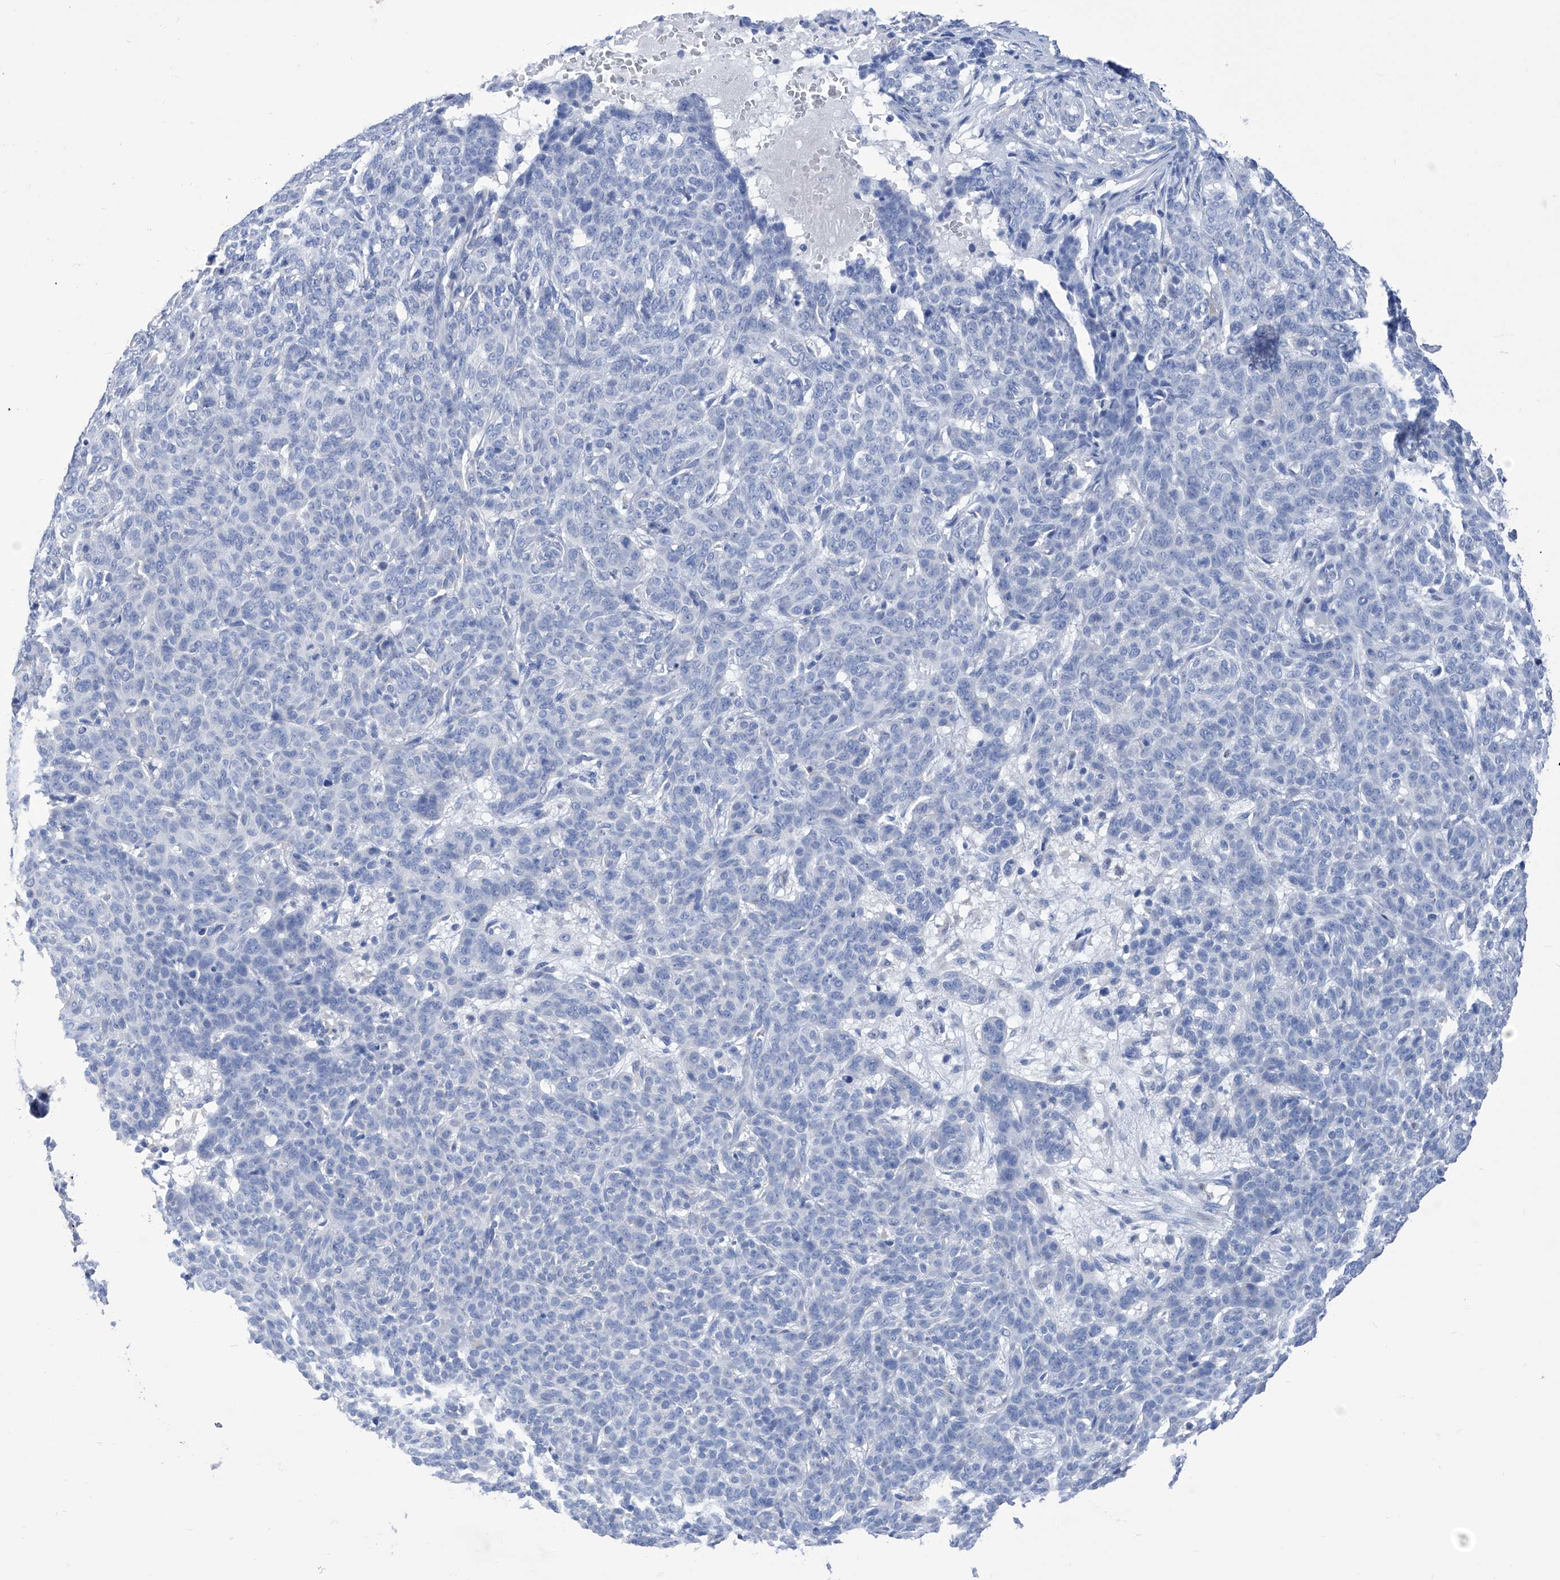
{"staining": {"intensity": "negative", "quantity": "none", "location": "none"}, "tissue": "skin cancer", "cell_type": "Tumor cells", "image_type": "cancer", "snomed": [{"axis": "morphology", "description": "Basal cell carcinoma"}, {"axis": "topography", "description": "Skin"}], "caption": "This histopathology image is of skin cancer stained with immunohistochemistry to label a protein in brown with the nuclei are counter-stained blue. There is no staining in tumor cells. (DAB immunohistochemistry (IHC), high magnification).", "gene": "IMPA2", "patient": {"sex": "male", "age": 85}}